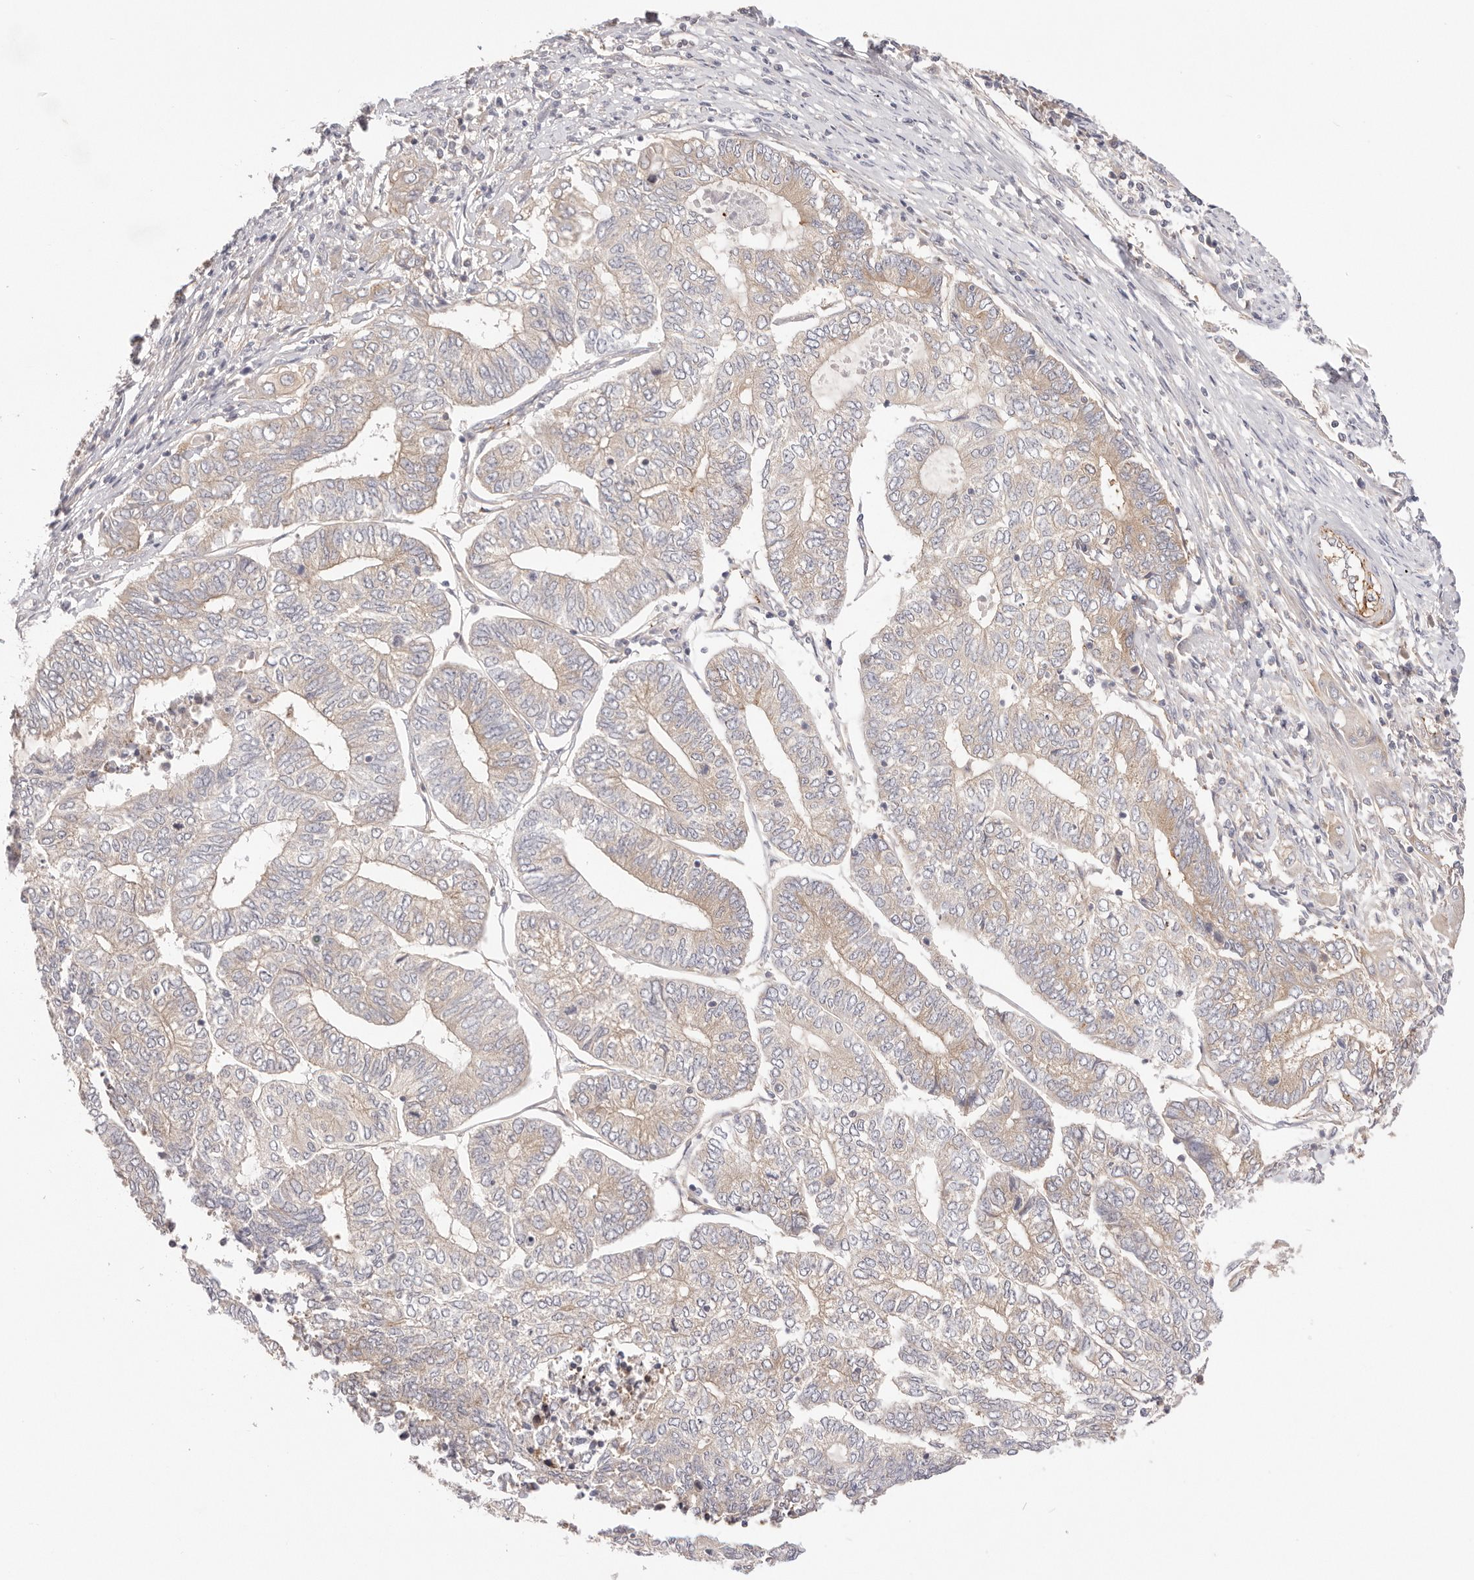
{"staining": {"intensity": "weak", "quantity": "25%-75%", "location": "cytoplasmic/membranous"}, "tissue": "endometrial cancer", "cell_type": "Tumor cells", "image_type": "cancer", "snomed": [{"axis": "morphology", "description": "Adenocarcinoma, NOS"}, {"axis": "topography", "description": "Uterus"}, {"axis": "topography", "description": "Endometrium"}], "caption": "Immunohistochemical staining of adenocarcinoma (endometrial) shows low levels of weak cytoplasmic/membranous expression in approximately 25%-75% of tumor cells.", "gene": "KCMF1", "patient": {"sex": "female", "age": 70}}